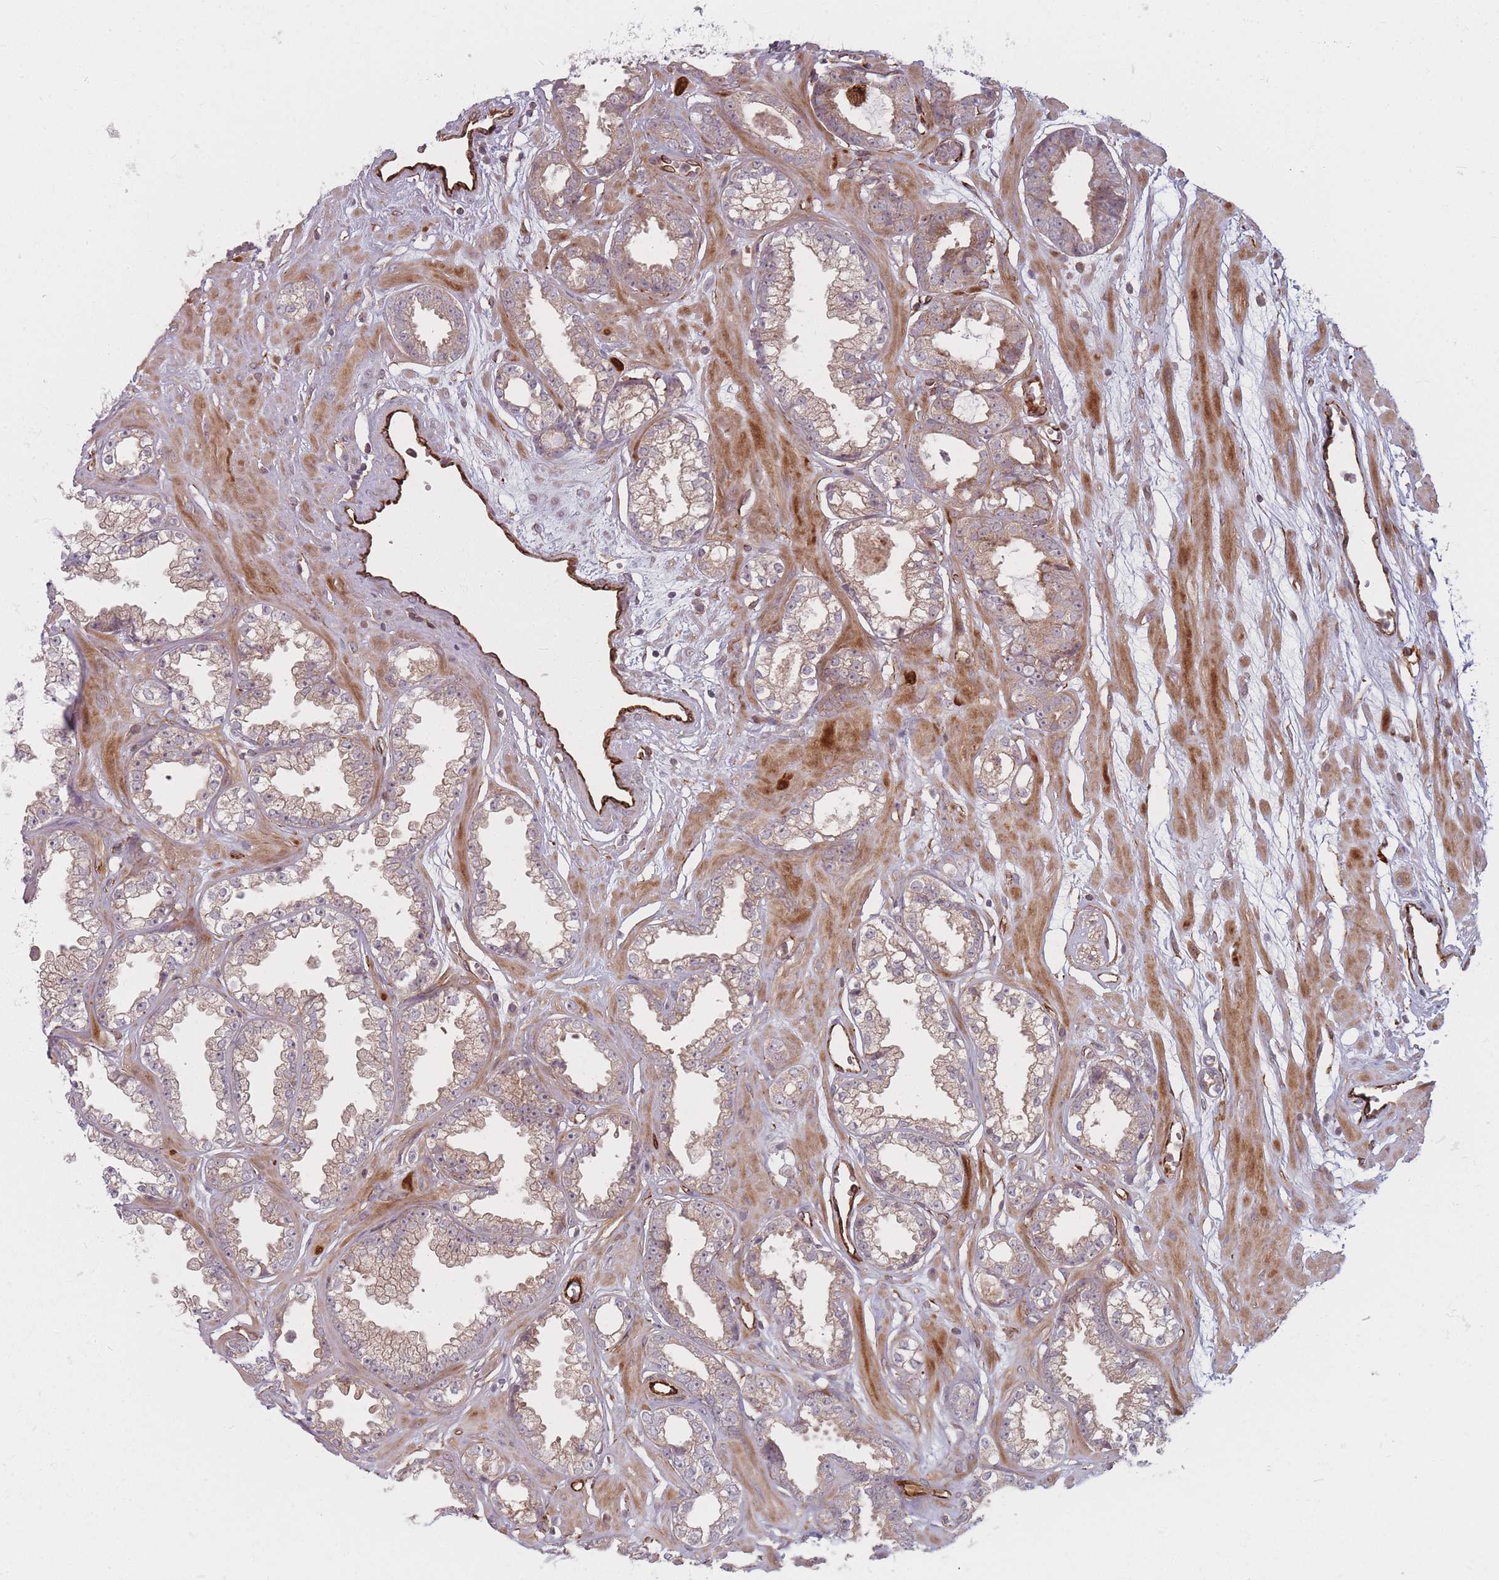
{"staining": {"intensity": "weak", "quantity": "<25%", "location": "cytoplasmic/membranous"}, "tissue": "prostate cancer", "cell_type": "Tumor cells", "image_type": "cancer", "snomed": [{"axis": "morphology", "description": "Adenocarcinoma, Low grade"}, {"axis": "topography", "description": "Prostate"}], "caption": "Immunohistochemical staining of low-grade adenocarcinoma (prostate) reveals no significant expression in tumor cells. (Stains: DAB immunohistochemistry (IHC) with hematoxylin counter stain, Microscopy: brightfield microscopy at high magnification).", "gene": "EEF1AKMT2", "patient": {"sex": "male", "age": 60}}